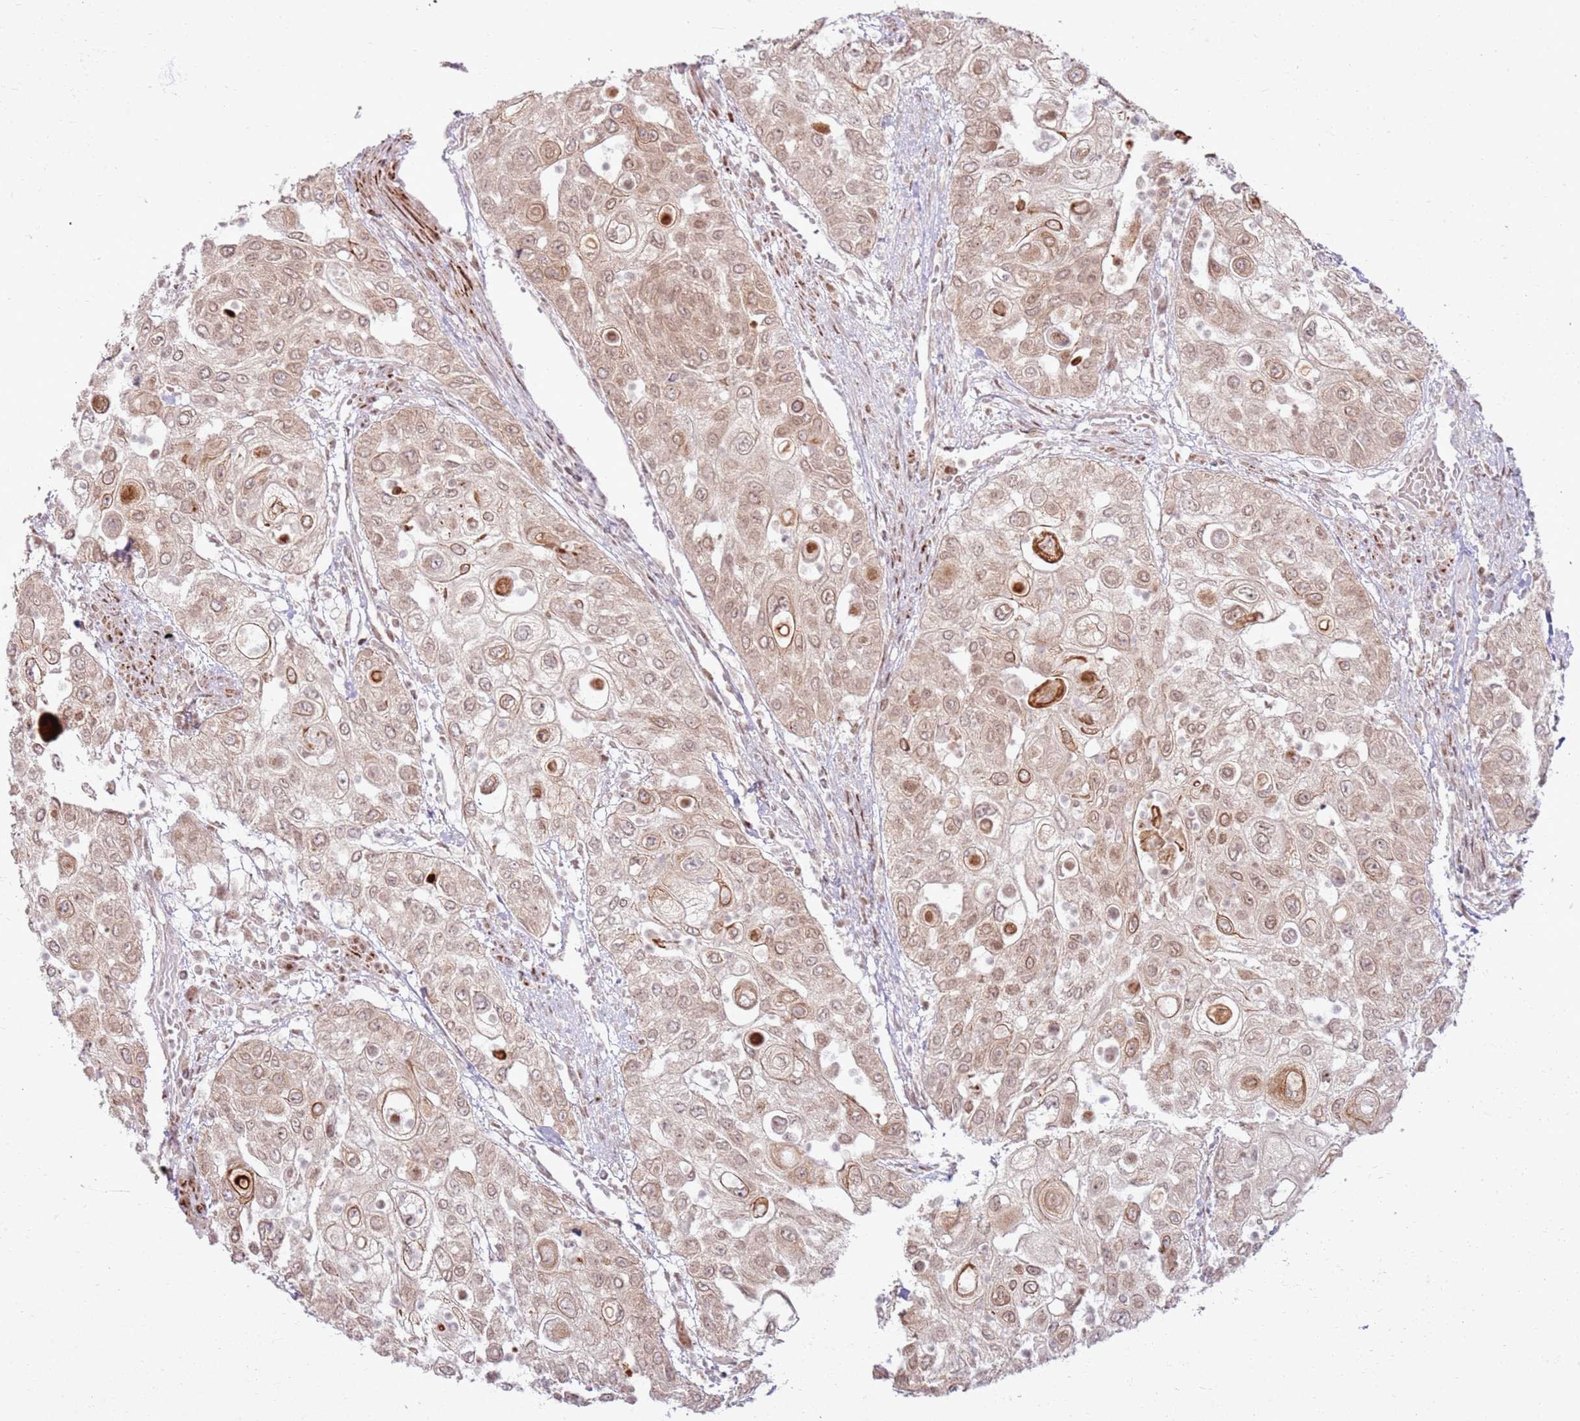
{"staining": {"intensity": "moderate", "quantity": ">75%", "location": "cytoplasmic/membranous,nuclear"}, "tissue": "urothelial cancer", "cell_type": "Tumor cells", "image_type": "cancer", "snomed": [{"axis": "morphology", "description": "Urothelial carcinoma, High grade"}, {"axis": "topography", "description": "Urinary bladder"}], "caption": "The micrograph exhibits staining of urothelial cancer, revealing moderate cytoplasmic/membranous and nuclear protein staining (brown color) within tumor cells.", "gene": "KLHL36", "patient": {"sex": "female", "age": 79}}